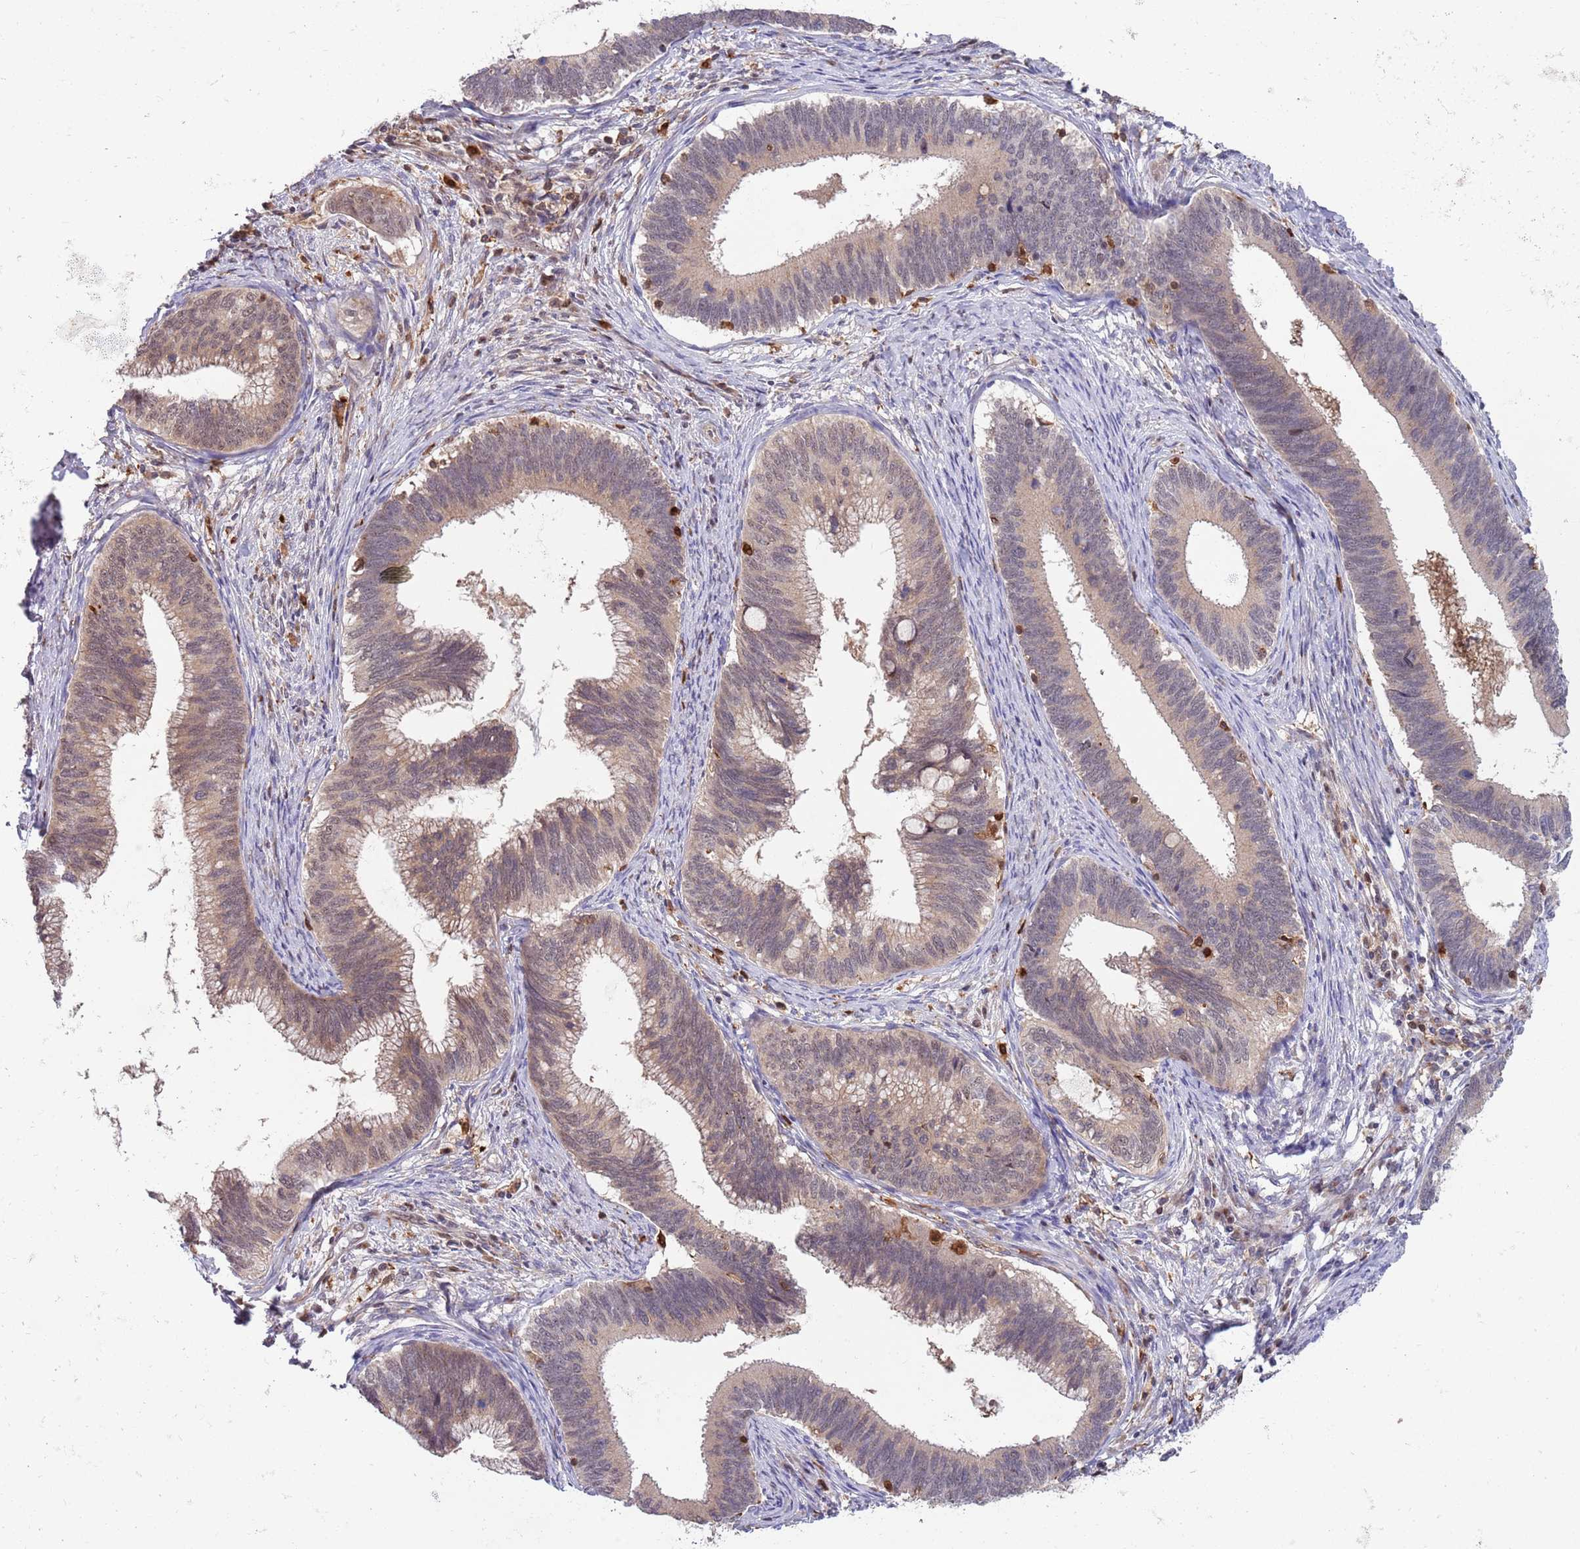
{"staining": {"intensity": "weak", "quantity": "25%-75%", "location": "cytoplasmic/membranous"}, "tissue": "cervical cancer", "cell_type": "Tumor cells", "image_type": "cancer", "snomed": [{"axis": "morphology", "description": "Adenocarcinoma, NOS"}, {"axis": "topography", "description": "Cervix"}], "caption": "A high-resolution image shows immunohistochemistry staining of cervical adenocarcinoma, which displays weak cytoplasmic/membranous positivity in approximately 25%-75% of tumor cells. Nuclei are stained in blue.", "gene": "CCNJL", "patient": {"sex": "female", "age": 42}}